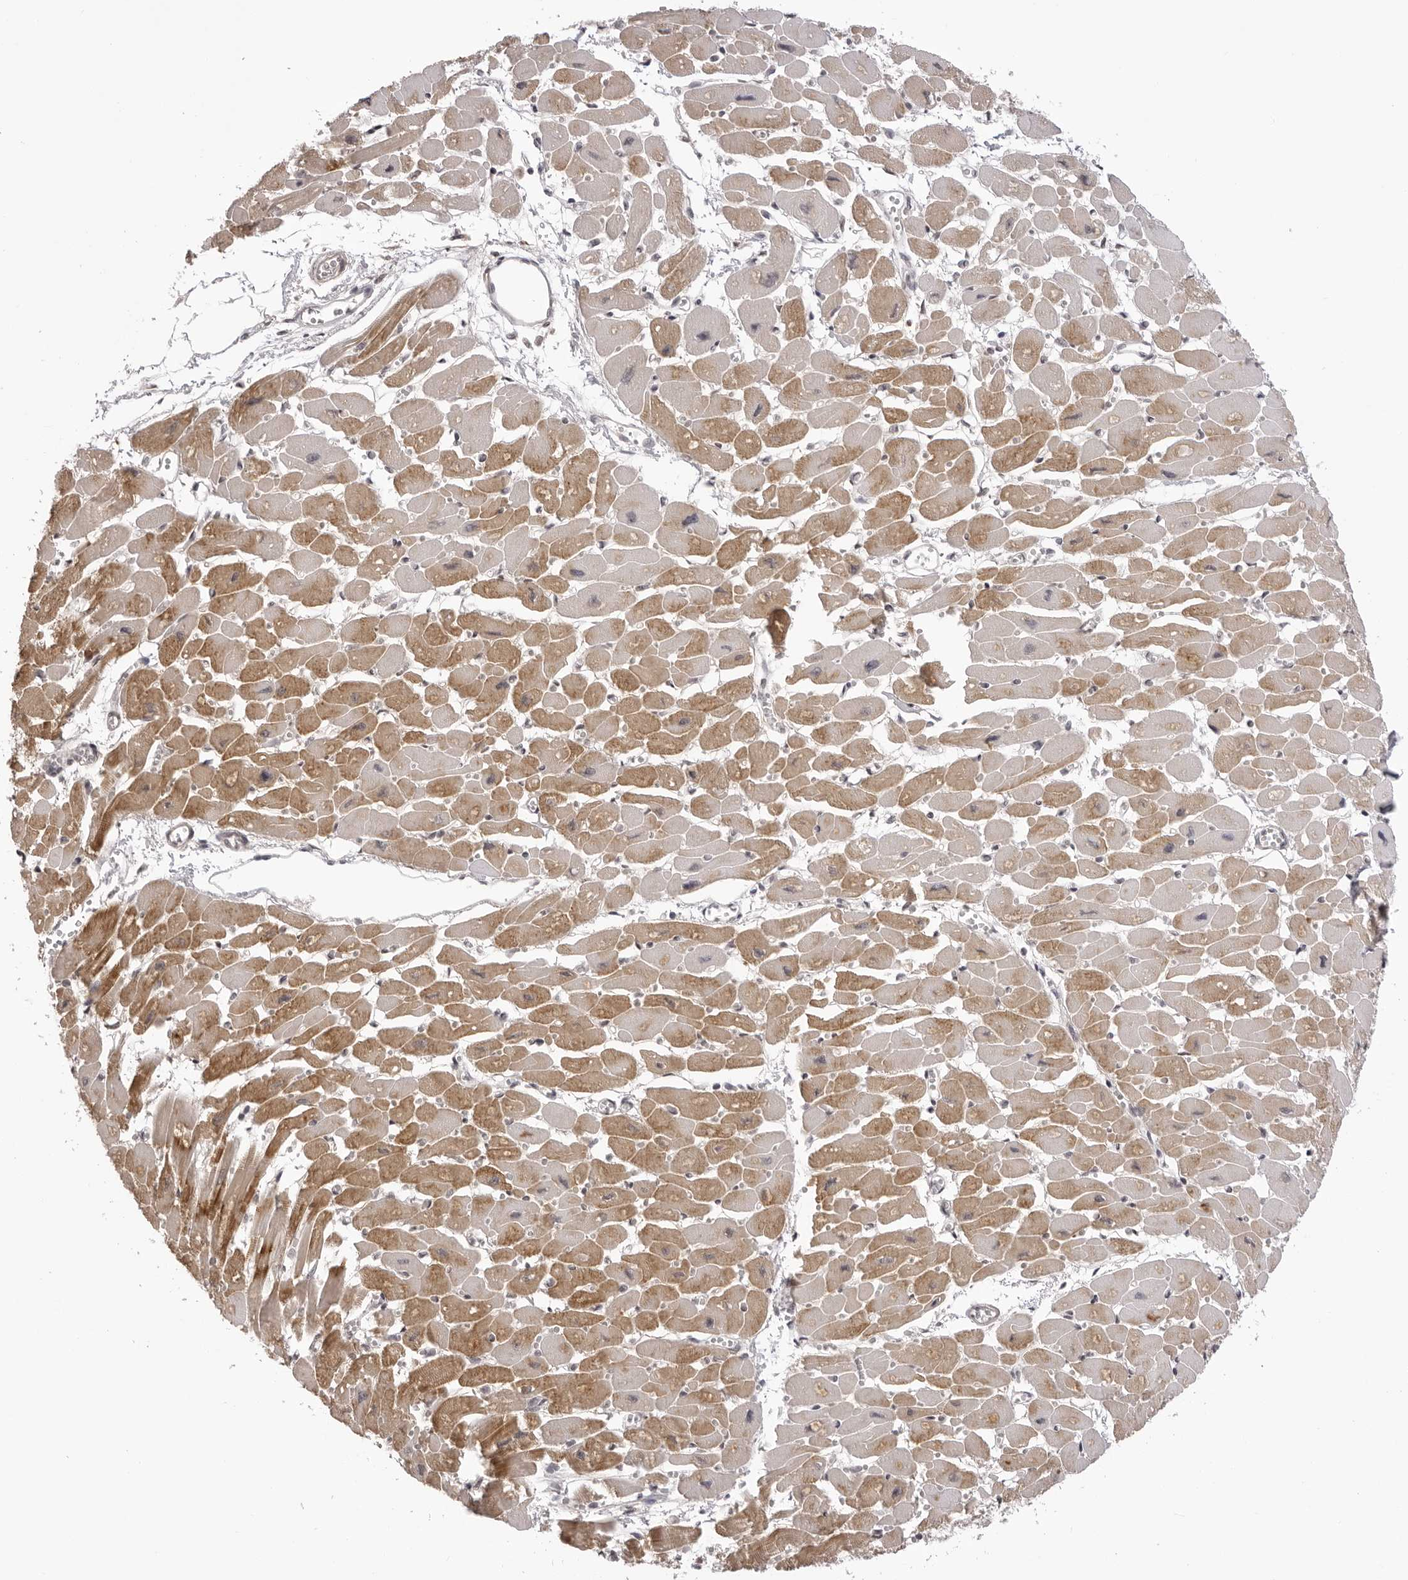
{"staining": {"intensity": "moderate", "quantity": ">75%", "location": "cytoplasmic/membranous"}, "tissue": "heart muscle", "cell_type": "Cardiomyocytes", "image_type": "normal", "snomed": [{"axis": "morphology", "description": "Normal tissue, NOS"}, {"axis": "topography", "description": "Heart"}], "caption": "A micrograph of heart muscle stained for a protein reveals moderate cytoplasmic/membranous brown staining in cardiomyocytes. The staining was performed using DAB (3,3'-diaminobenzidine), with brown indicating positive protein expression. Nuclei are stained blue with hematoxylin.", "gene": "ZC3H11A", "patient": {"sex": "female", "age": 54}}